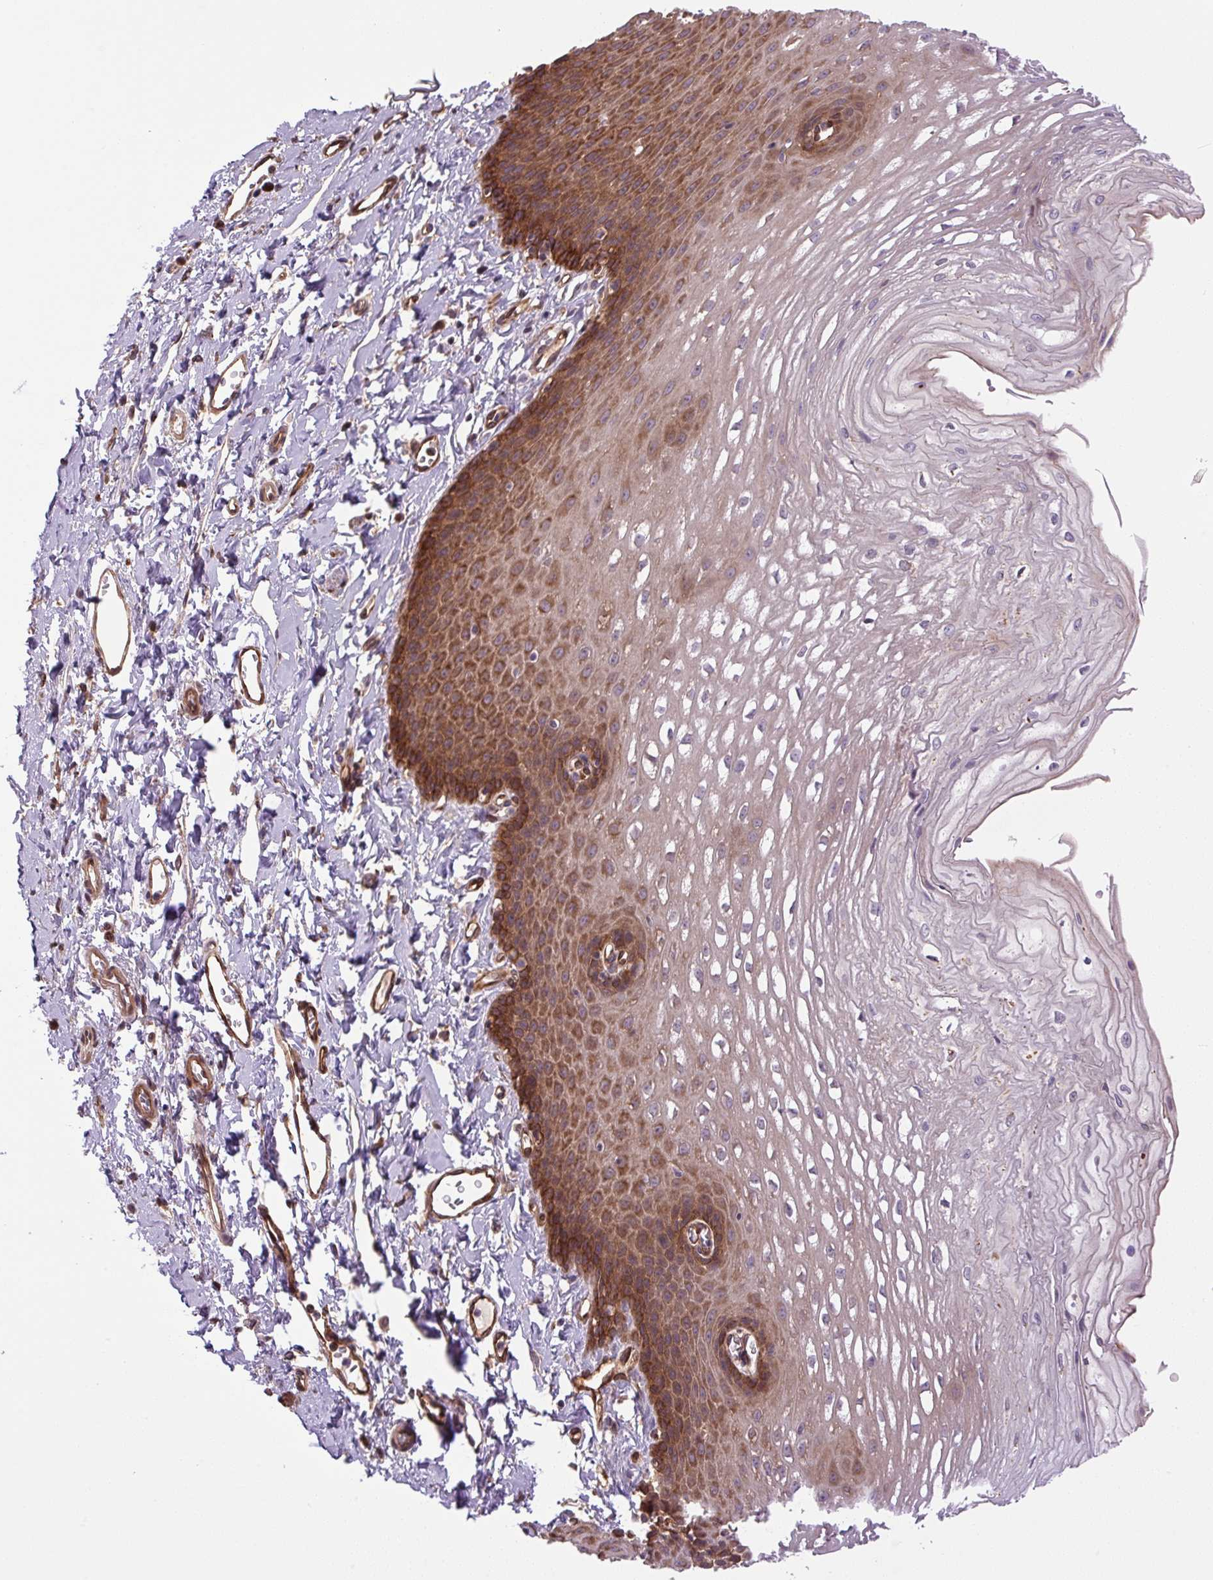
{"staining": {"intensity": "strong", "quantity": ">75%", "location": "cytoplasmic/membranous"}, "tissue": "esophagus", "cell_type": "Squamous epithelial cells", "image_type": "normal", "snomed": [{"axis": "morphology", "description": "Normal tissue, NOS"}, {"axis": "topography", "description": "Esophagus"}], "caption": "Strong cytoplasmic/membranous staining is present in about >75% of squamous epithelial cells in normal esophagus. (Stains: DAB (3,3'-diaminobenzidine) in brown, nuclei in blue, Microscopy: brightfield microscopy at high magnification).", "gene": "SEPTIN10", "patient": {"sex": "male", "age": 70}}